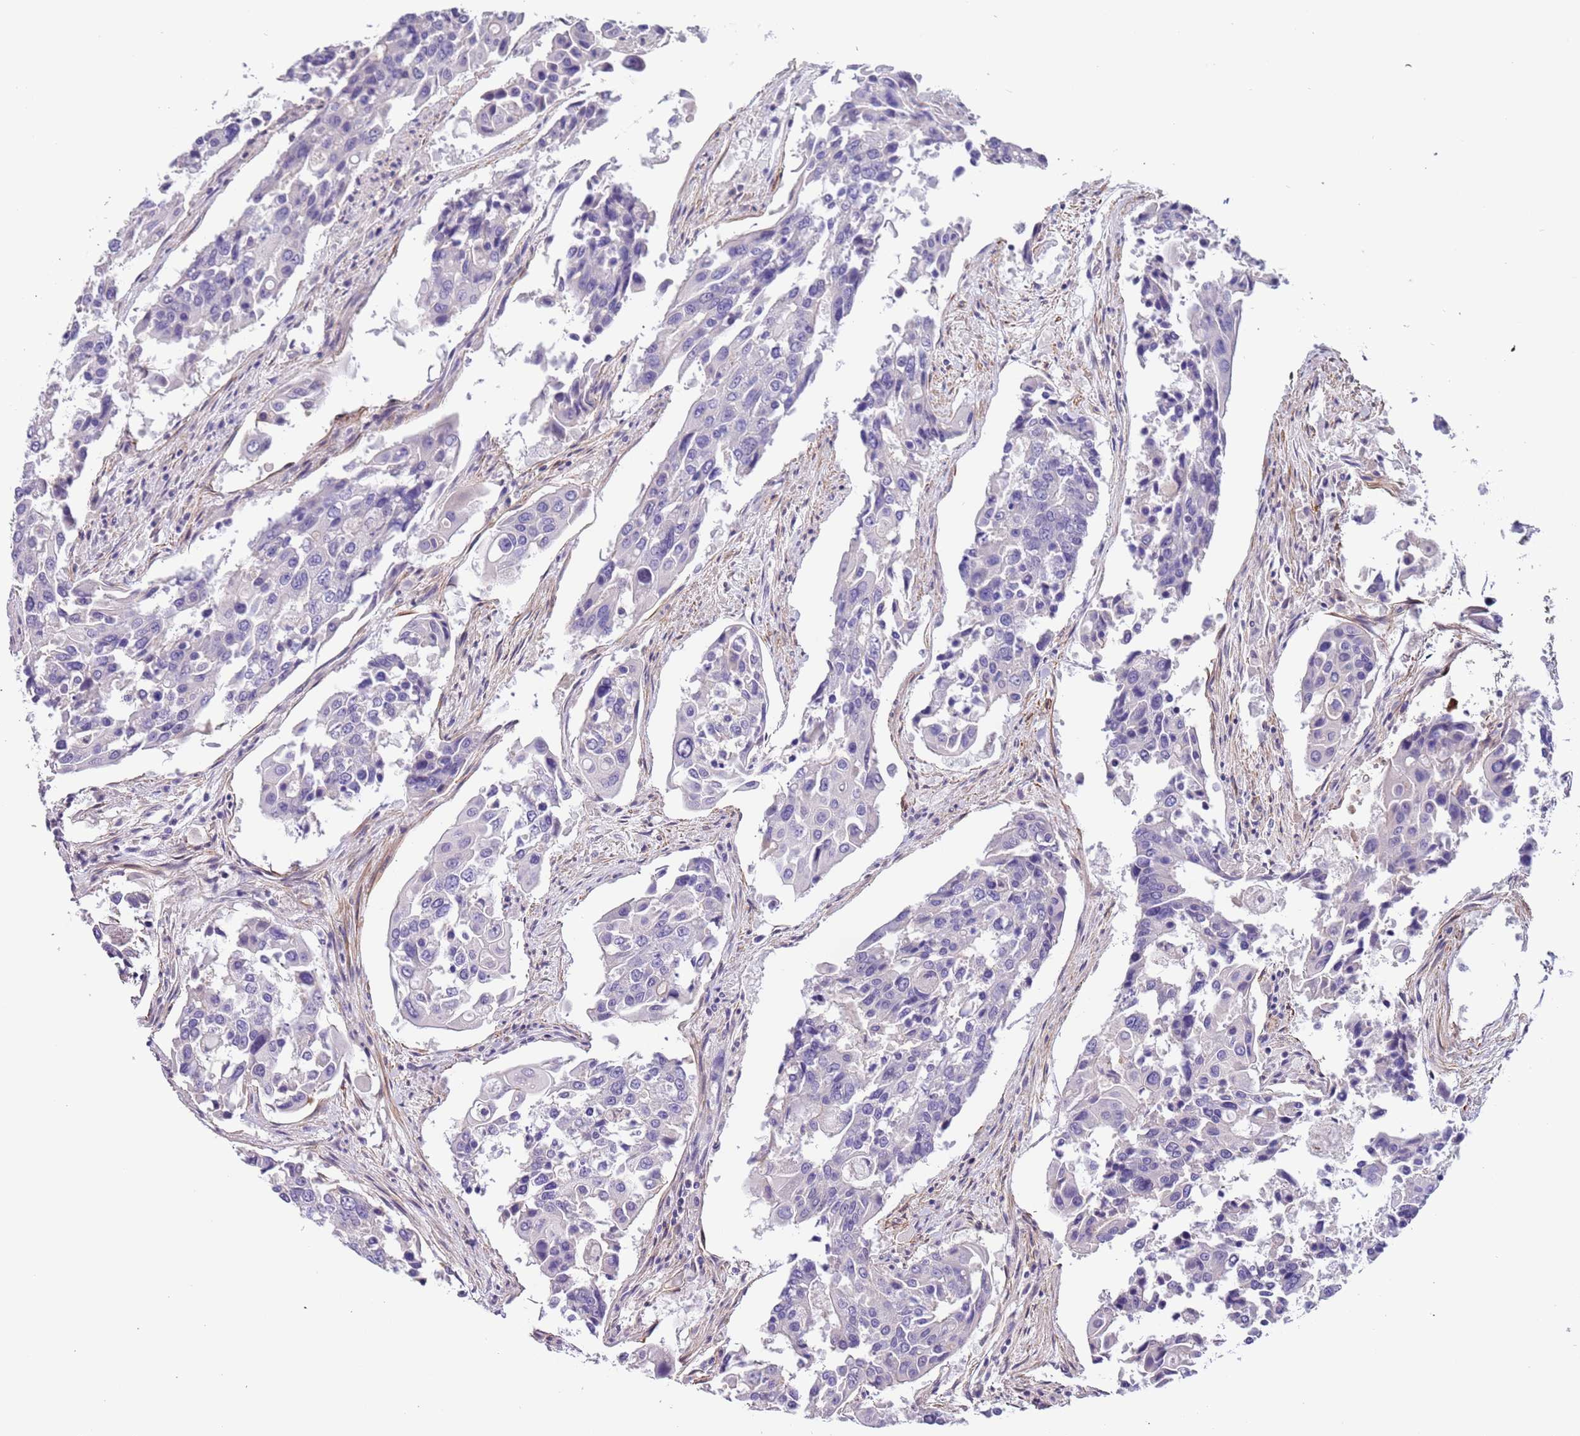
{"staining": {"intensity": "negative", "quantity": "none", "location": "none"}, "tissue": "colorectal cancer", "cell_type": "Tumor cells", "image_type": "cancer", "snomed": [{"axis": "morphology", "description": "Adenocarcinoma, NOS"}, {"axis": "topography", "description": "Colon"}], "caption": "Tumor cells are negative for protein expression in human colorectal adenocarcinoma. (DAB immunohistochemistry with hematoxylin counter stain).", "gene": "PCGF2", "patient": {"sex": "male", "age": 77}}